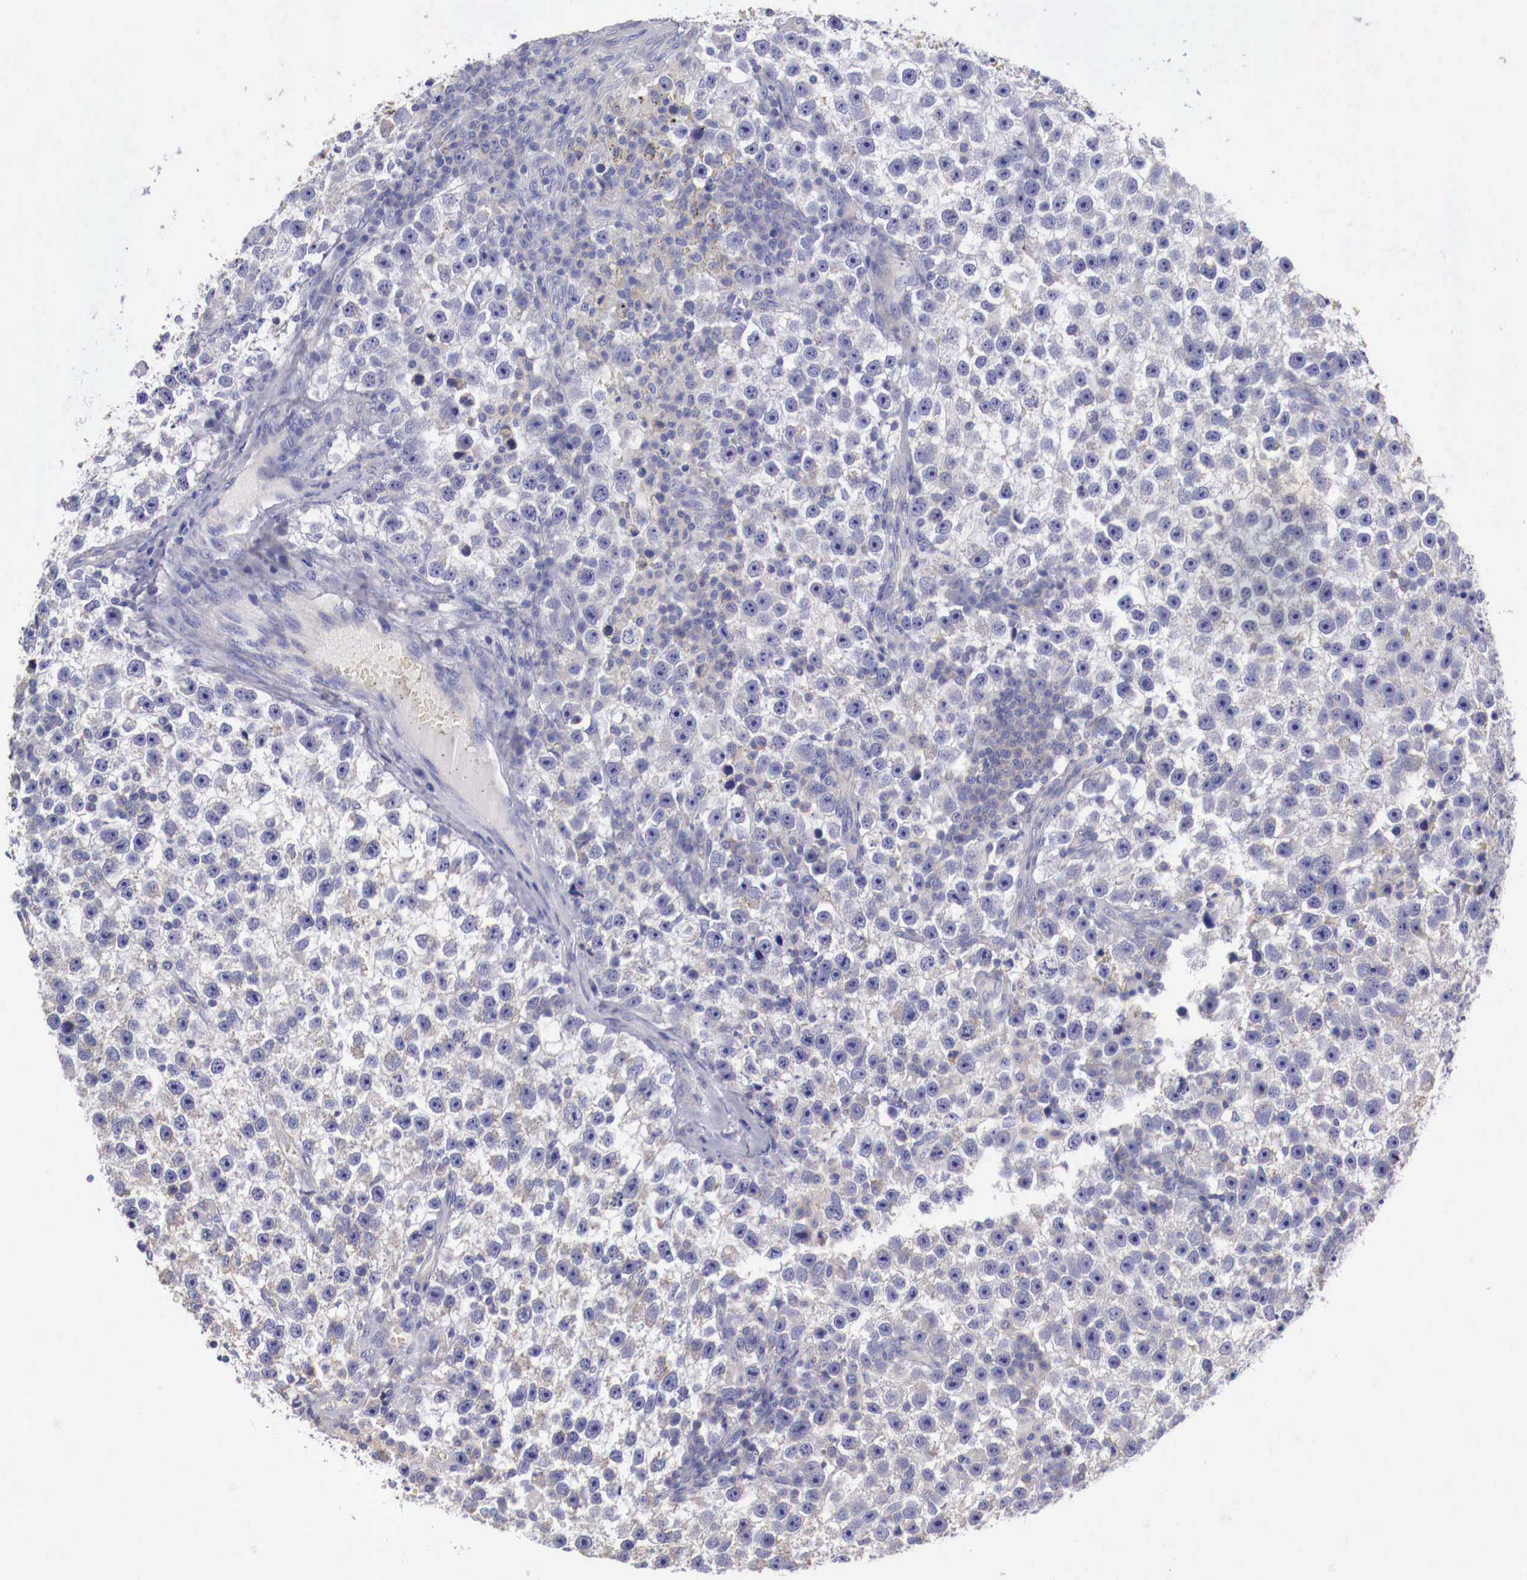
{"staining": {"intensity": "weak", "quantity": "<25%", "location": "cytoplasmic/membranous"}, "tissue": "testis cancer", "cell_type": "Tumor cells", "image_type": "cancer", "snomed": [{"axis": "morphology", "description": "Seminoma, NOS"}, {"axis": "topography", "description": "Testis"}], "caption": "Tumor cells show no significant protein positivity in testis seminoma.", "gene": "PITPNA", "patient": {"sex": "male", "age": 33}}